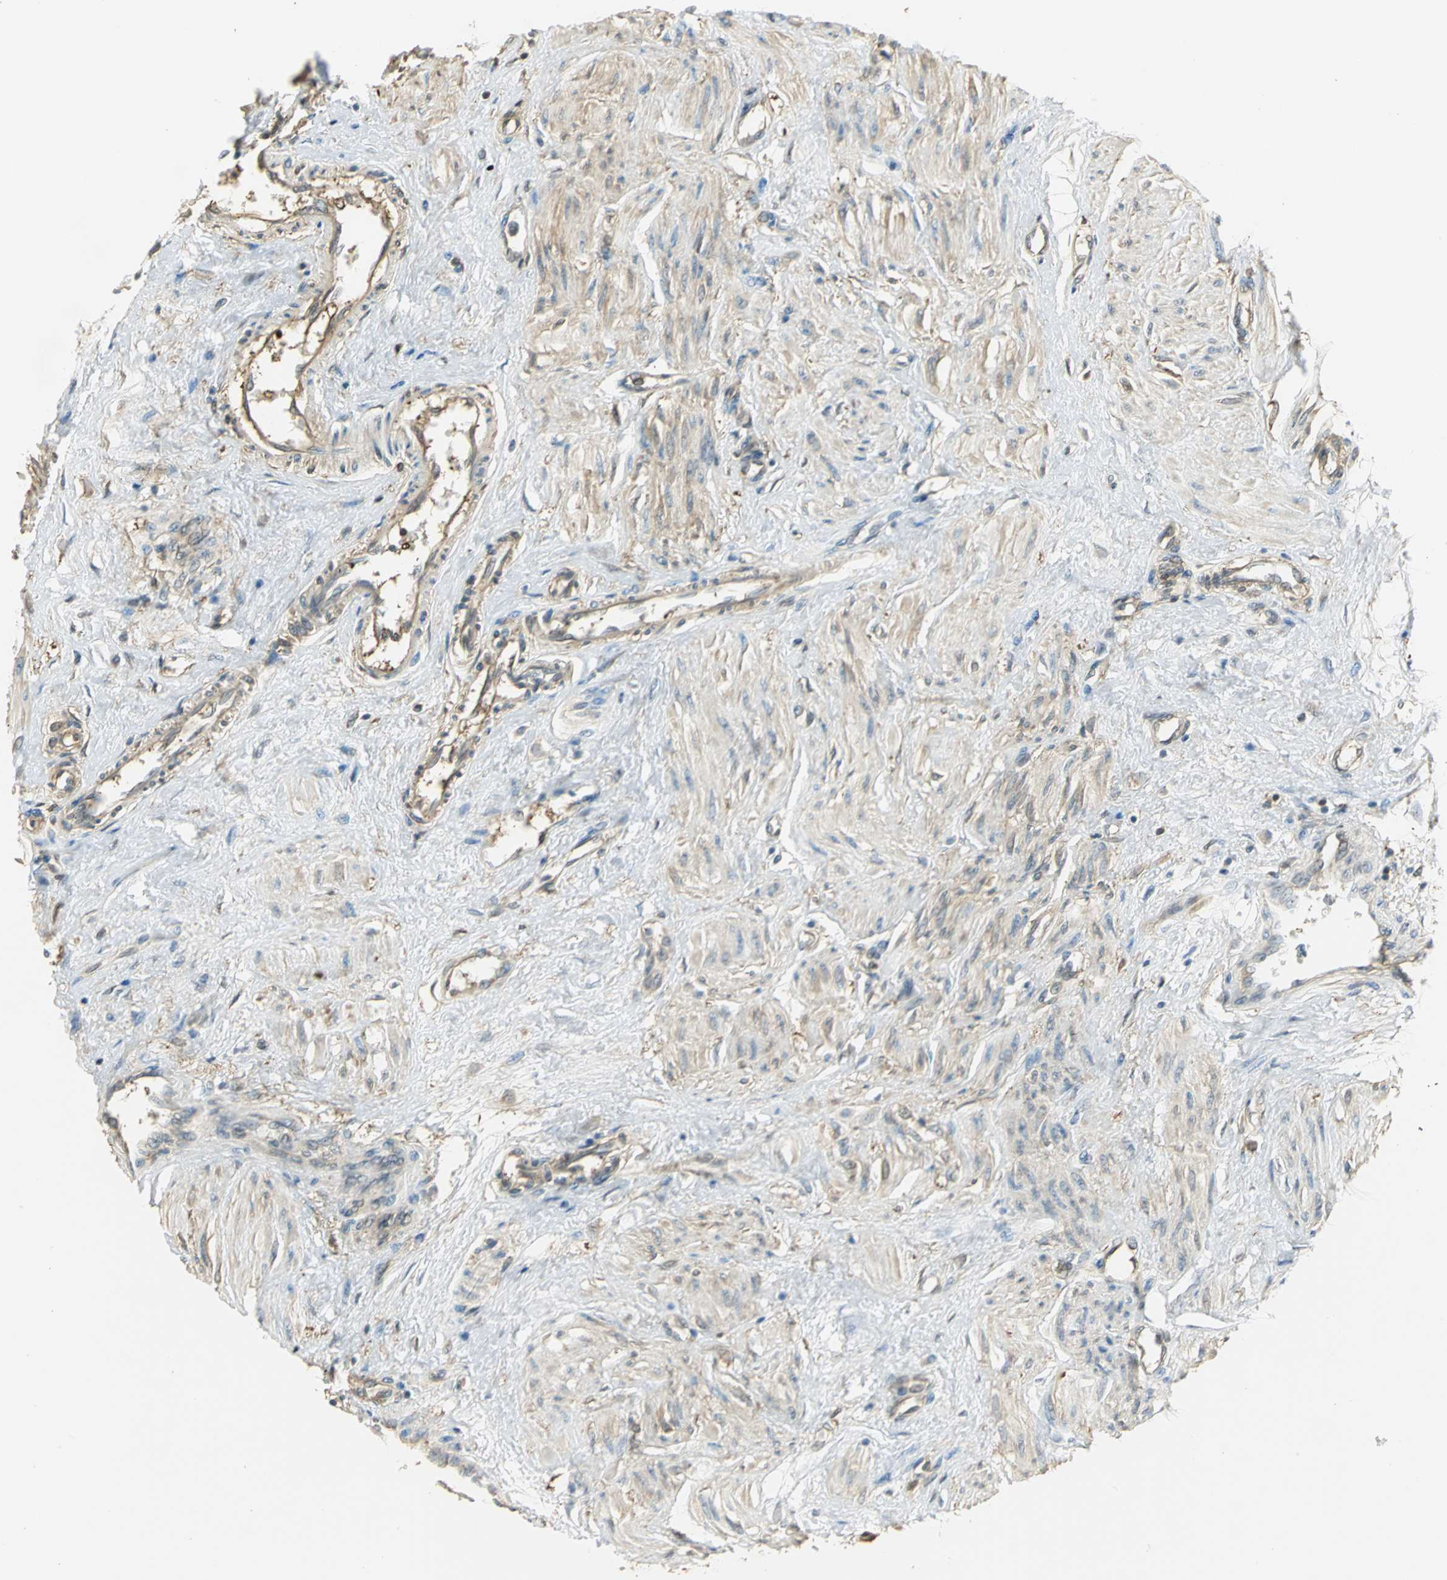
{"staining": {"intensity": "weak", "quantity": ">75%", "location": "cytoplasmic/membranous"}, "tissue": "smooth muscle", "cell_type": "Smooth muscle cells", "image_type": "normal", "snomed": [{"axis": "morphology", "description": "Normal tissue, NOS"}, {"axis": "topography", "description": "Smooth muscle"}, {"axis": "topography", "description": "Uterus"}], "caption": "A micrograph of smooth muscle stained for a protein reveals weak cytoplasmic/membranous brown staining in smooth muscle cells.", "gene": "PARK7", "patient": {"sex": "female", "age": 39}}